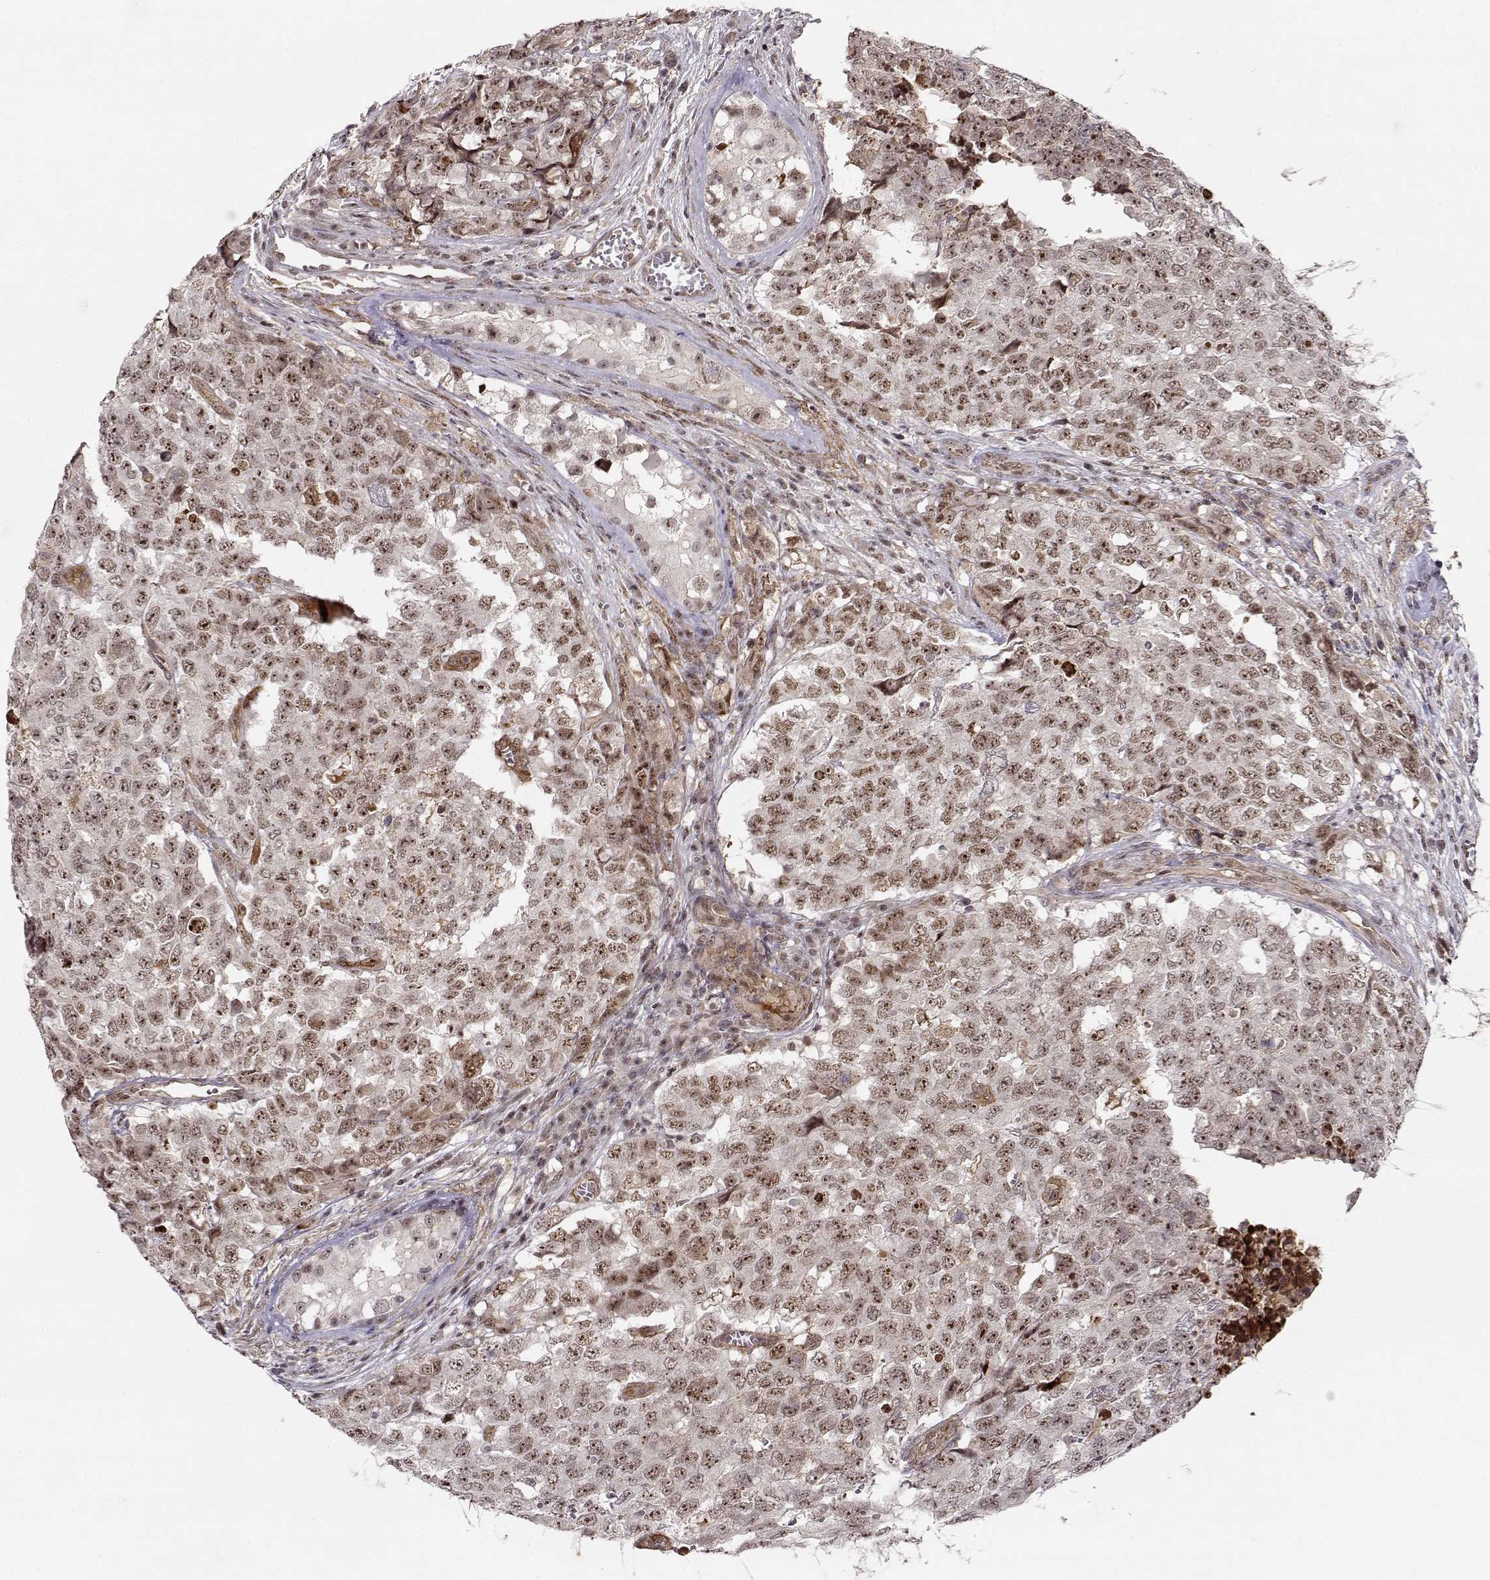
{"staining": {"intensity": "strong", "quantity": ">75%", "location": "nuclear"}, "tissue": "testis cancer", "cell_type": "Tumor cells", "image_type": "cancer", "snomed": [{"axis": "morphology", "description": "Carcinoma, Embryonal, NOS"}, {"axis": "topography", "description": "Testis"}], "caption": "Tumor cells display strong nuclear staining in about >75% of cells in embryonal carcinoma (testis).", "gene": "CIR1", "patient": {"sex": "male", "age": 23}}